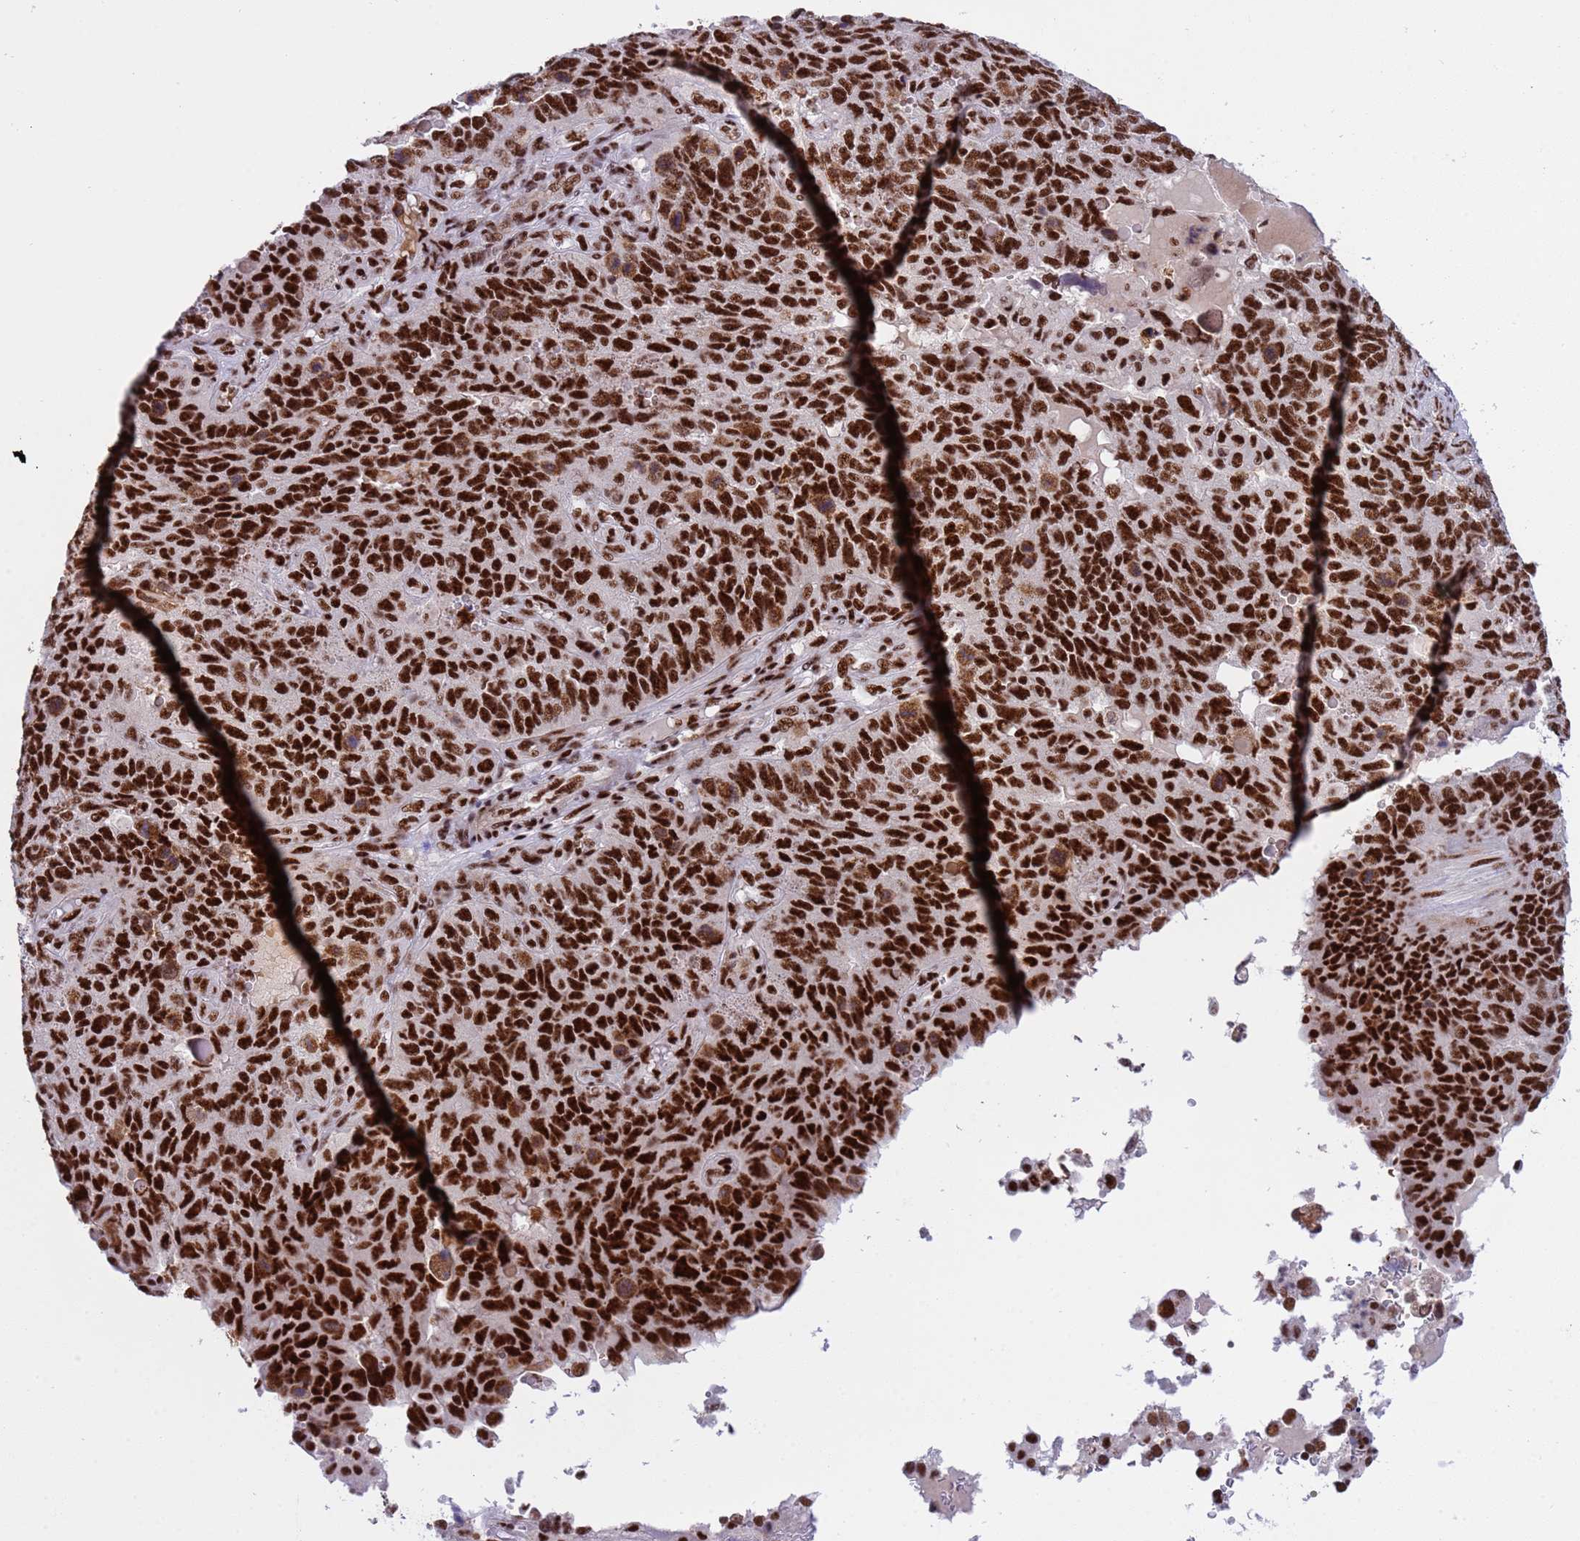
{"staining": {"intensity": "strong", "quantity": ">75%", "location": "nuclear"}, "tissue": "endometrial cancer", "cell_type": "Tumor cells", "image_type": "cancer", "snomed": [{"axis": "morphology", "description": "Adenocarcinoma, NOS"}, {"axis": "topography", "description": "Endometrium"}], "caption": "This photomicrograph shows immunohistochemistry (IHC) staining of human endometrial adenocarcinoma, with high strong nuclear staining in about >75% of tumor cells.", "gene": "THOC2", "patient": {"sex": "female", "age": 66}}